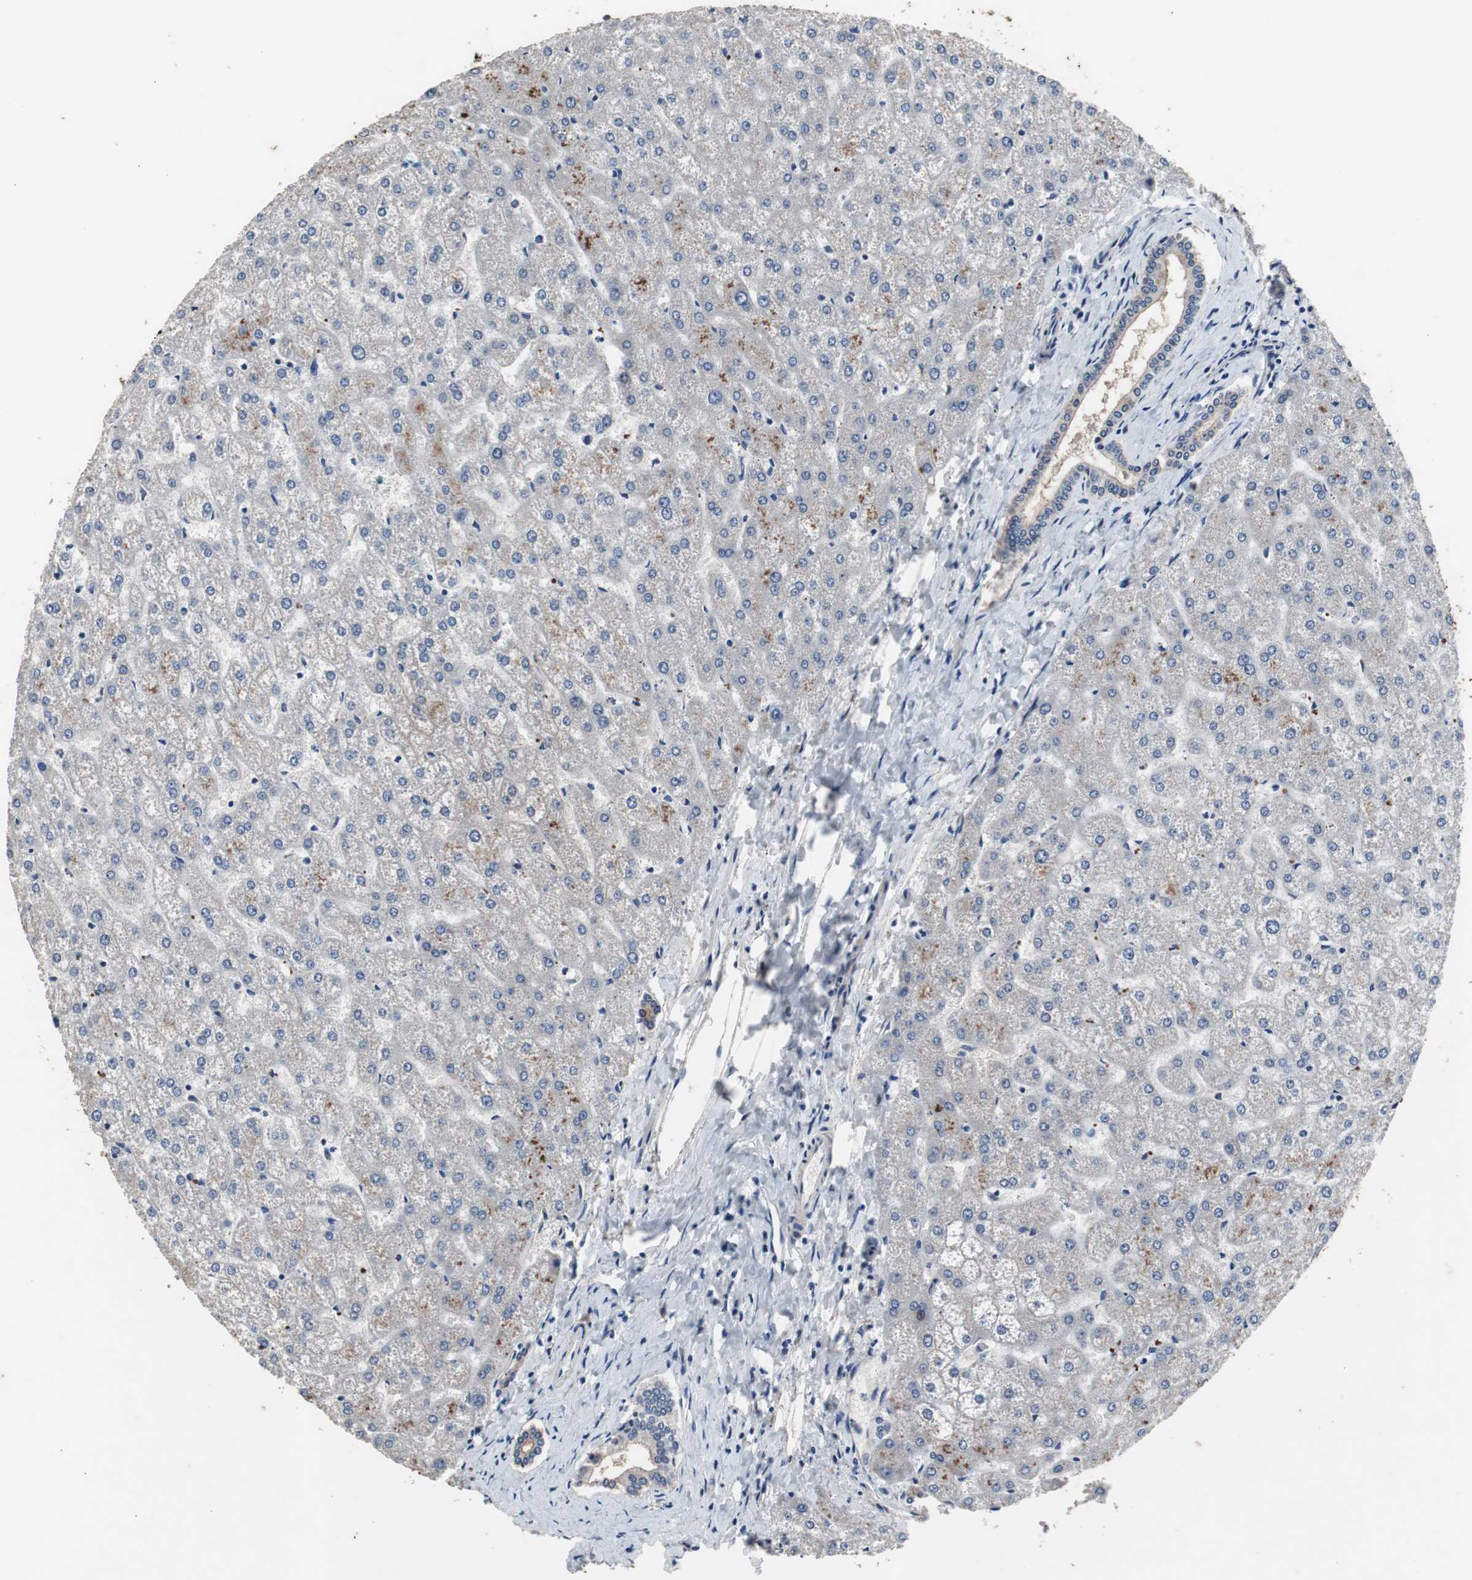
{"staining": {"intensity": "weak", "quantity": ">75%", "location": "cytoplasmic/membranous"}, "tissue": "liver", "cell_type": "Cholangiocytes", "image_type": "normal", "snomed": [{"axis": "morphology", "description": "Normal tissue, NOS"}, {"axis": "topography", "description": "Liver"}], "caption": "Protein expression analysis of unremarkable liver reveals weak cytoplasmic/membranous expression in about >75% of cholangiocytes. (Brightfield microscopy of DAB IHC at high magnification).", "gene": "CRADD", "patient": {"sex": "female", "age": 32}}